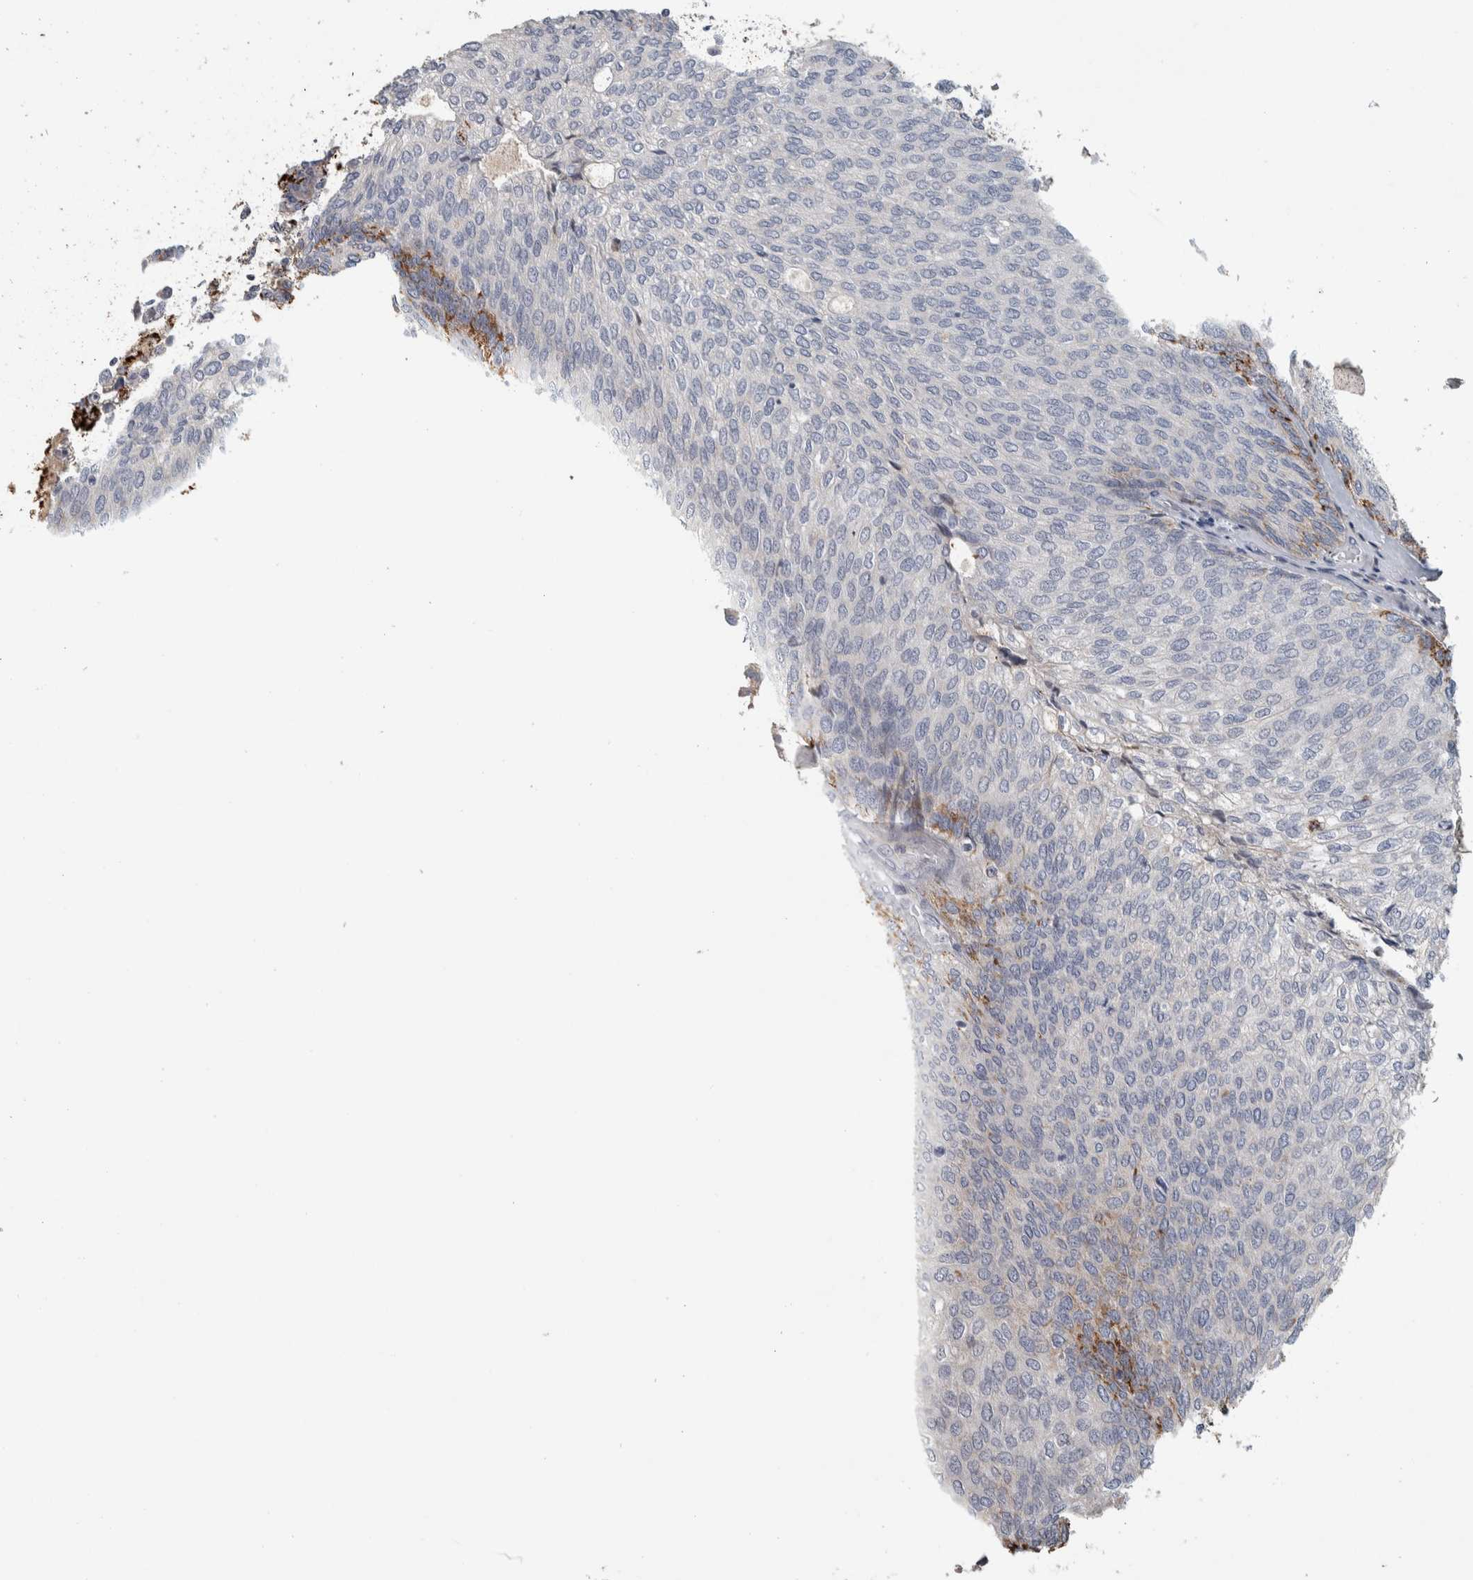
{"staining": {"intensity": "negative", "quantity": "none", "location": "none"}, "tissue": "urothelial cancer", "cell_type": "Tumor cells", "image_type": "cancer", "snomed": [{"axis": "morphology", "description": "Urothelial carcinoma, Low grade"}, {"axis": "topography", "description": "Urinary bladder"}], "caption": "Urothelial cancer stained for a protein using immunohistochemistry displays no staining tumor cells.", "gene": "FAM78A", "patient": {"sex": "female", "age": 79}}